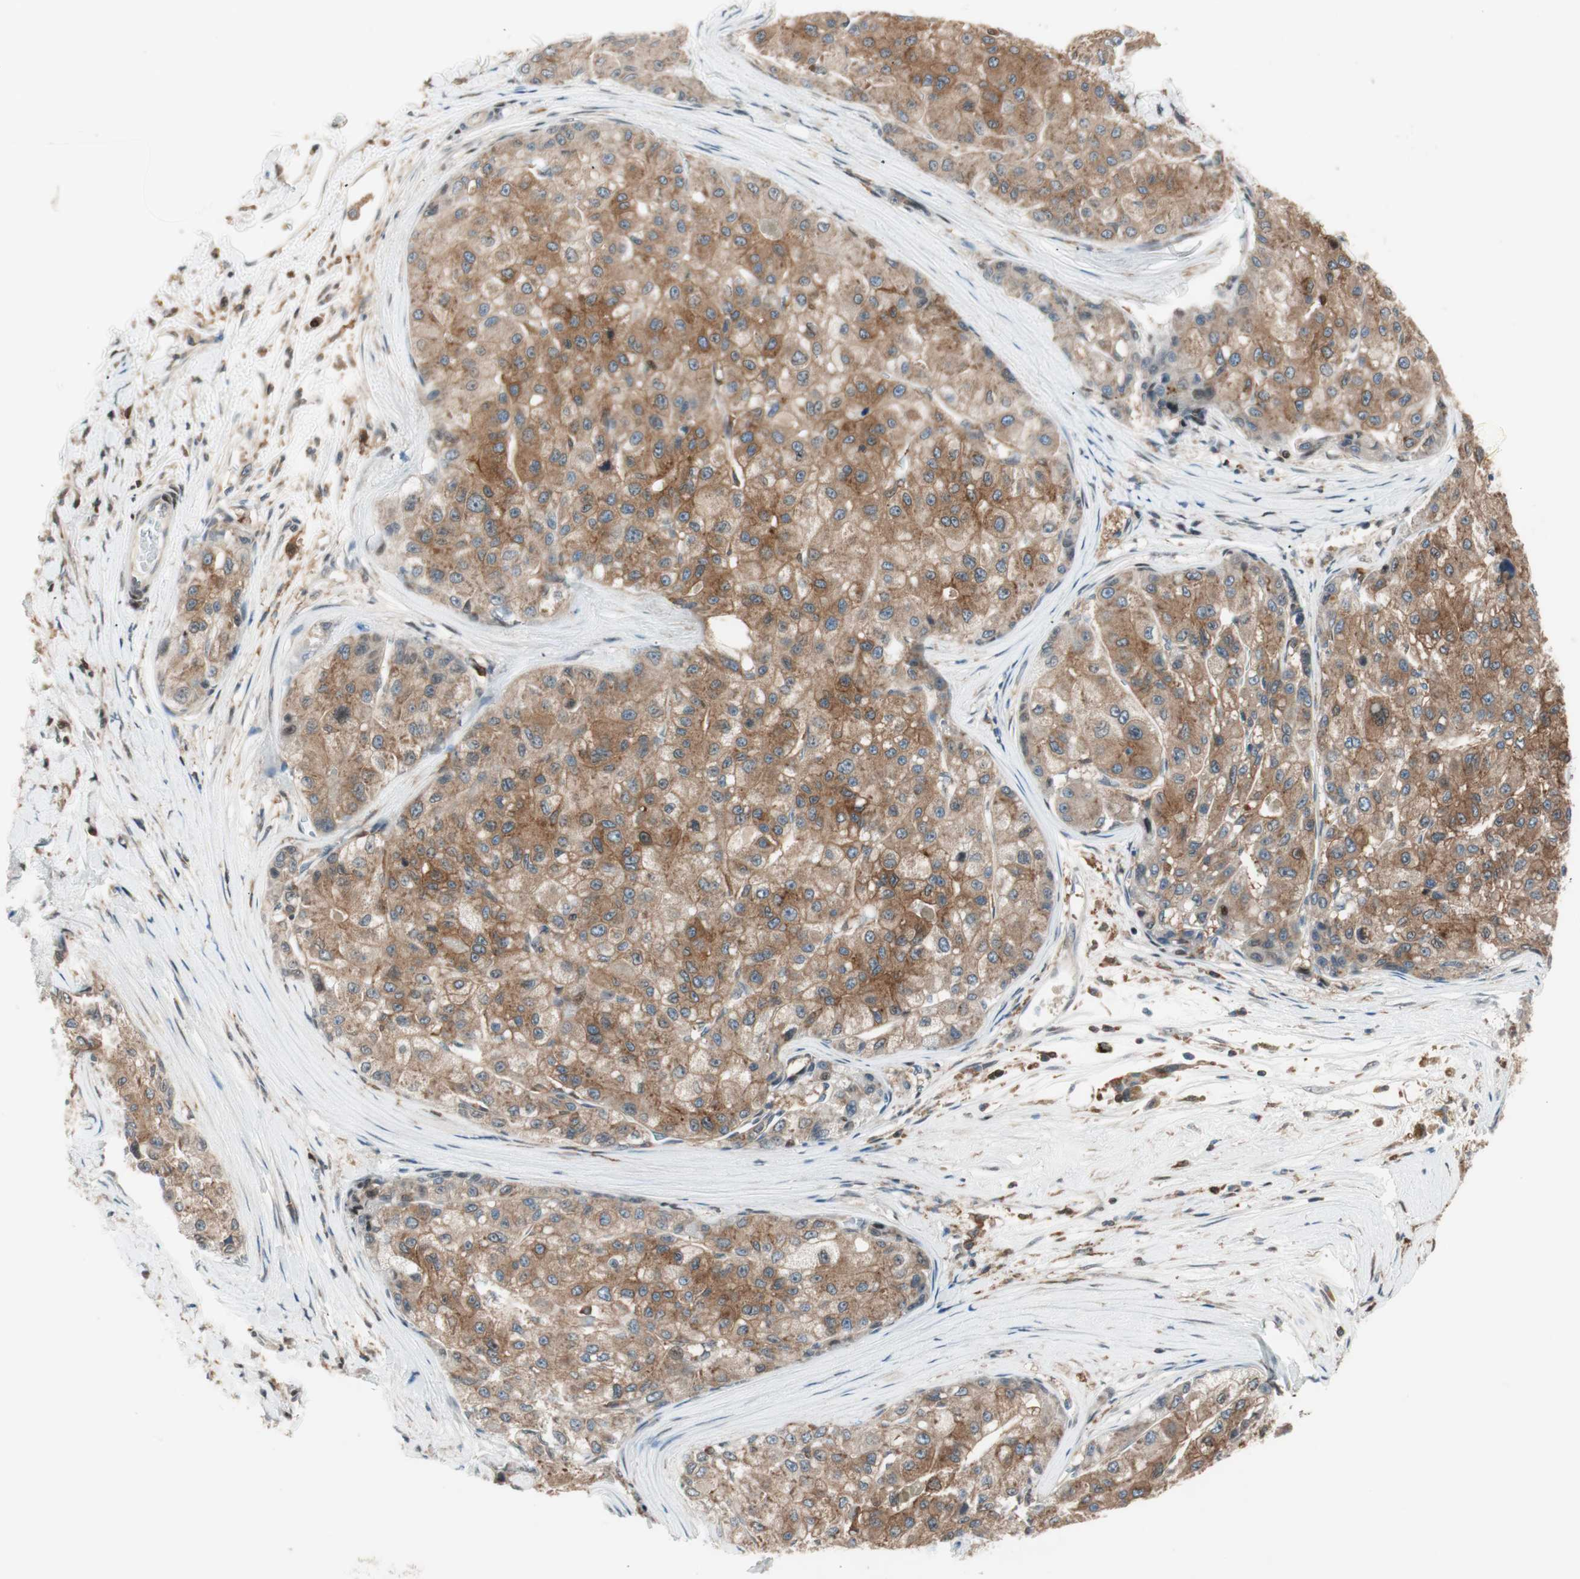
{"staining": {"intensity": "moderate", "quantity": ">75%", "location": "cytoplasmic/membranous"}, "tissue": "liver cancer", "cell_type": "Tumor cells", "image_type": "cancer", "snomed": [{"axis": "morphology", "description": "Carcinoma, Hepatocellular, NOS"}, {"axis": "topography", "description": "Liver"}], "caption": "Moderate cytoplasmic/membranous positivity for a protein is present in approximately >75% of tumor cells of liver cancer using immunohistochemistry.", "gene": "BIN1", "patient": {"sex": "male", "age": 80}}